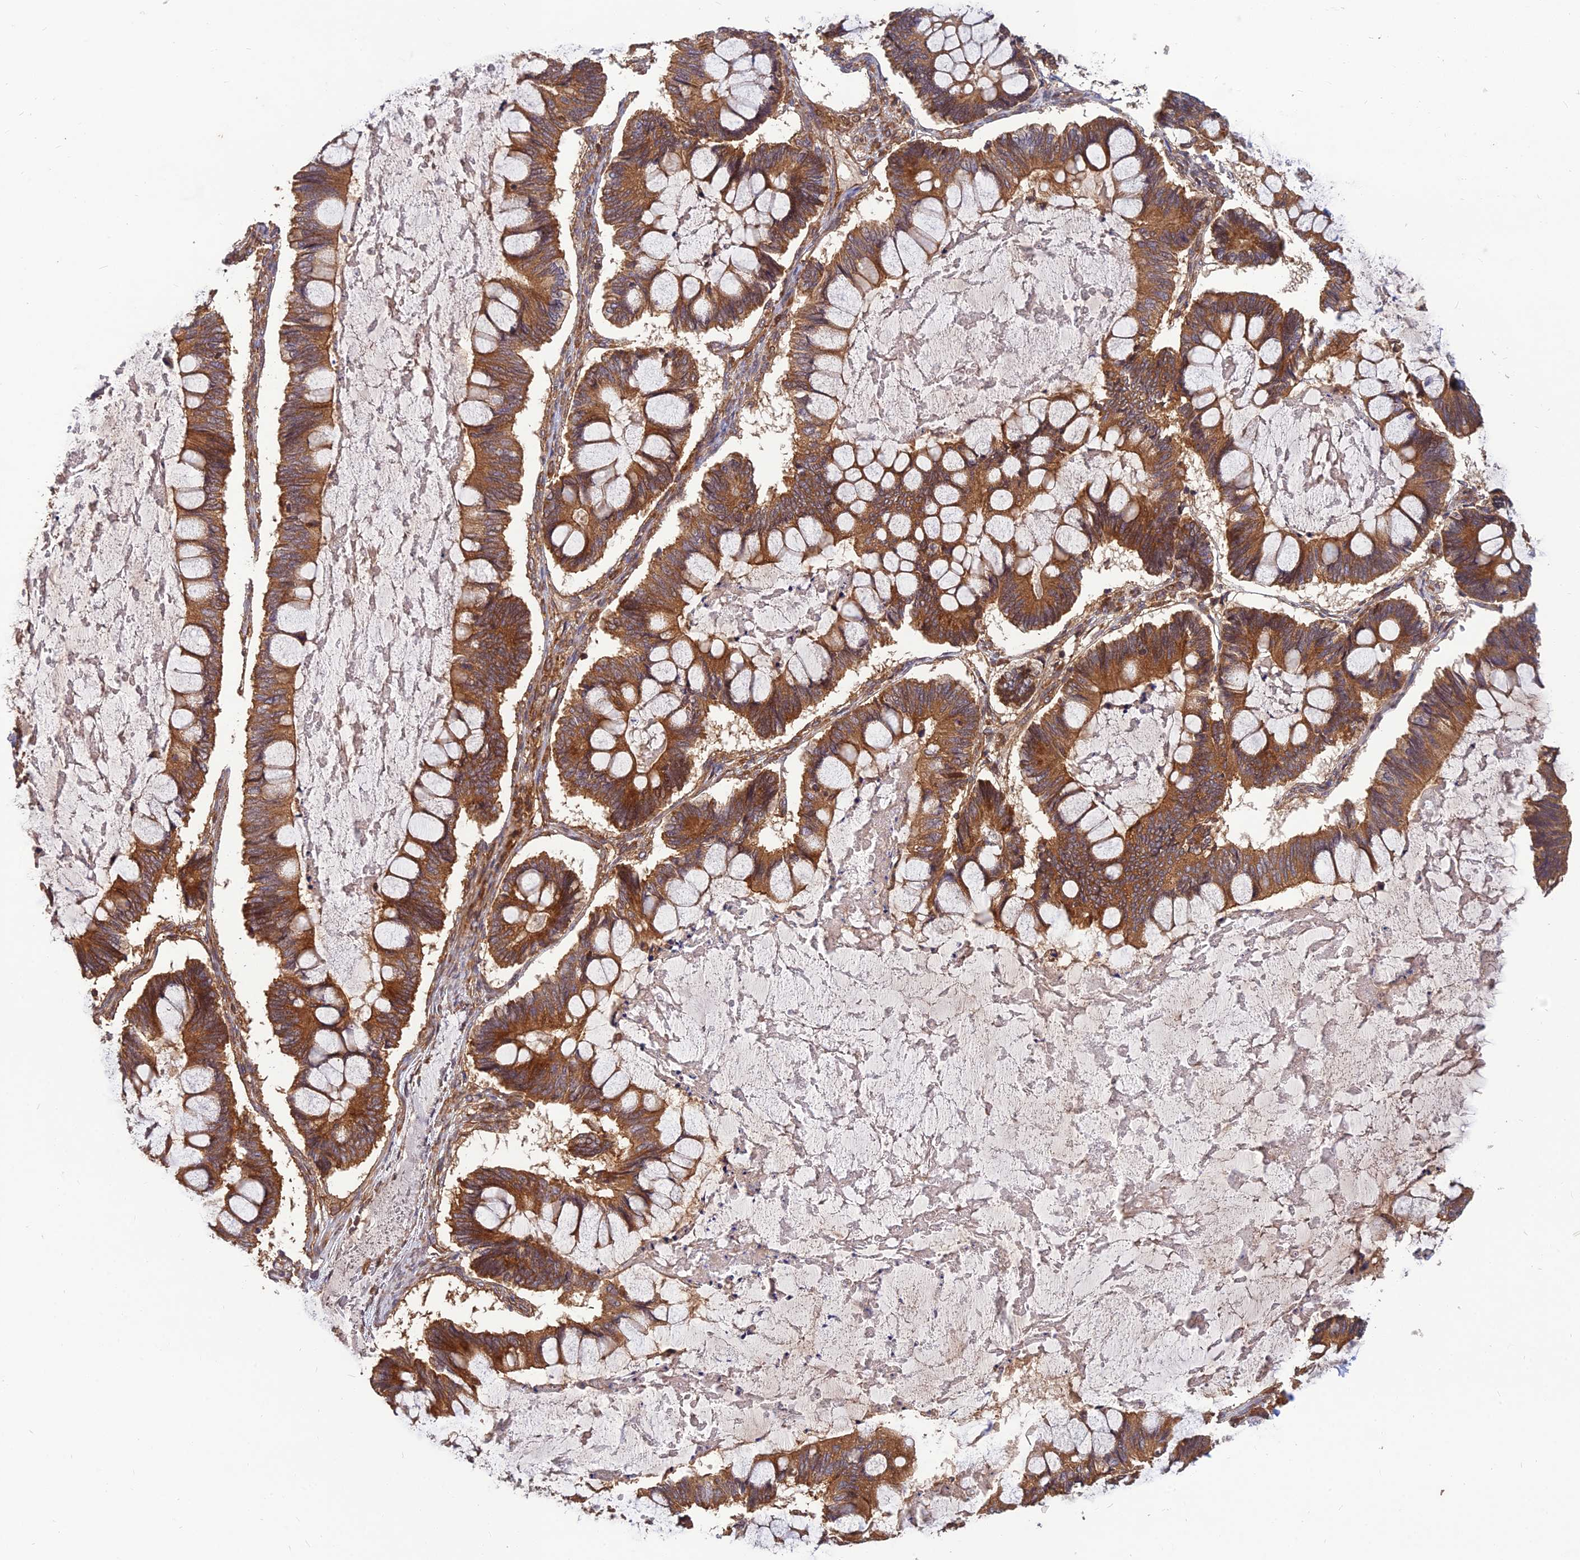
{"staining": {"intensity": "strong", "quantity": ">75%", "location": "cytoplasmic/membranous"}, "tissue": "ovarian cancer", "cell_type": "Tumor cells", "image_type": "cancer", "snomed": [{"axis": "morphology", "description": "Cystadenocarcinoma, mucinous, NOS"}, {"axis": "topography", "description": "Ovary"}], "caption": "Immunohistochemical staining of human ovarian mucinous cystadenocarcinoma displays high levels of strong cytoplasmic/membranous staining in about >75% of tumor cells.", "gene": "RELCH", "patient": {"sex": "female", "age": 61}}